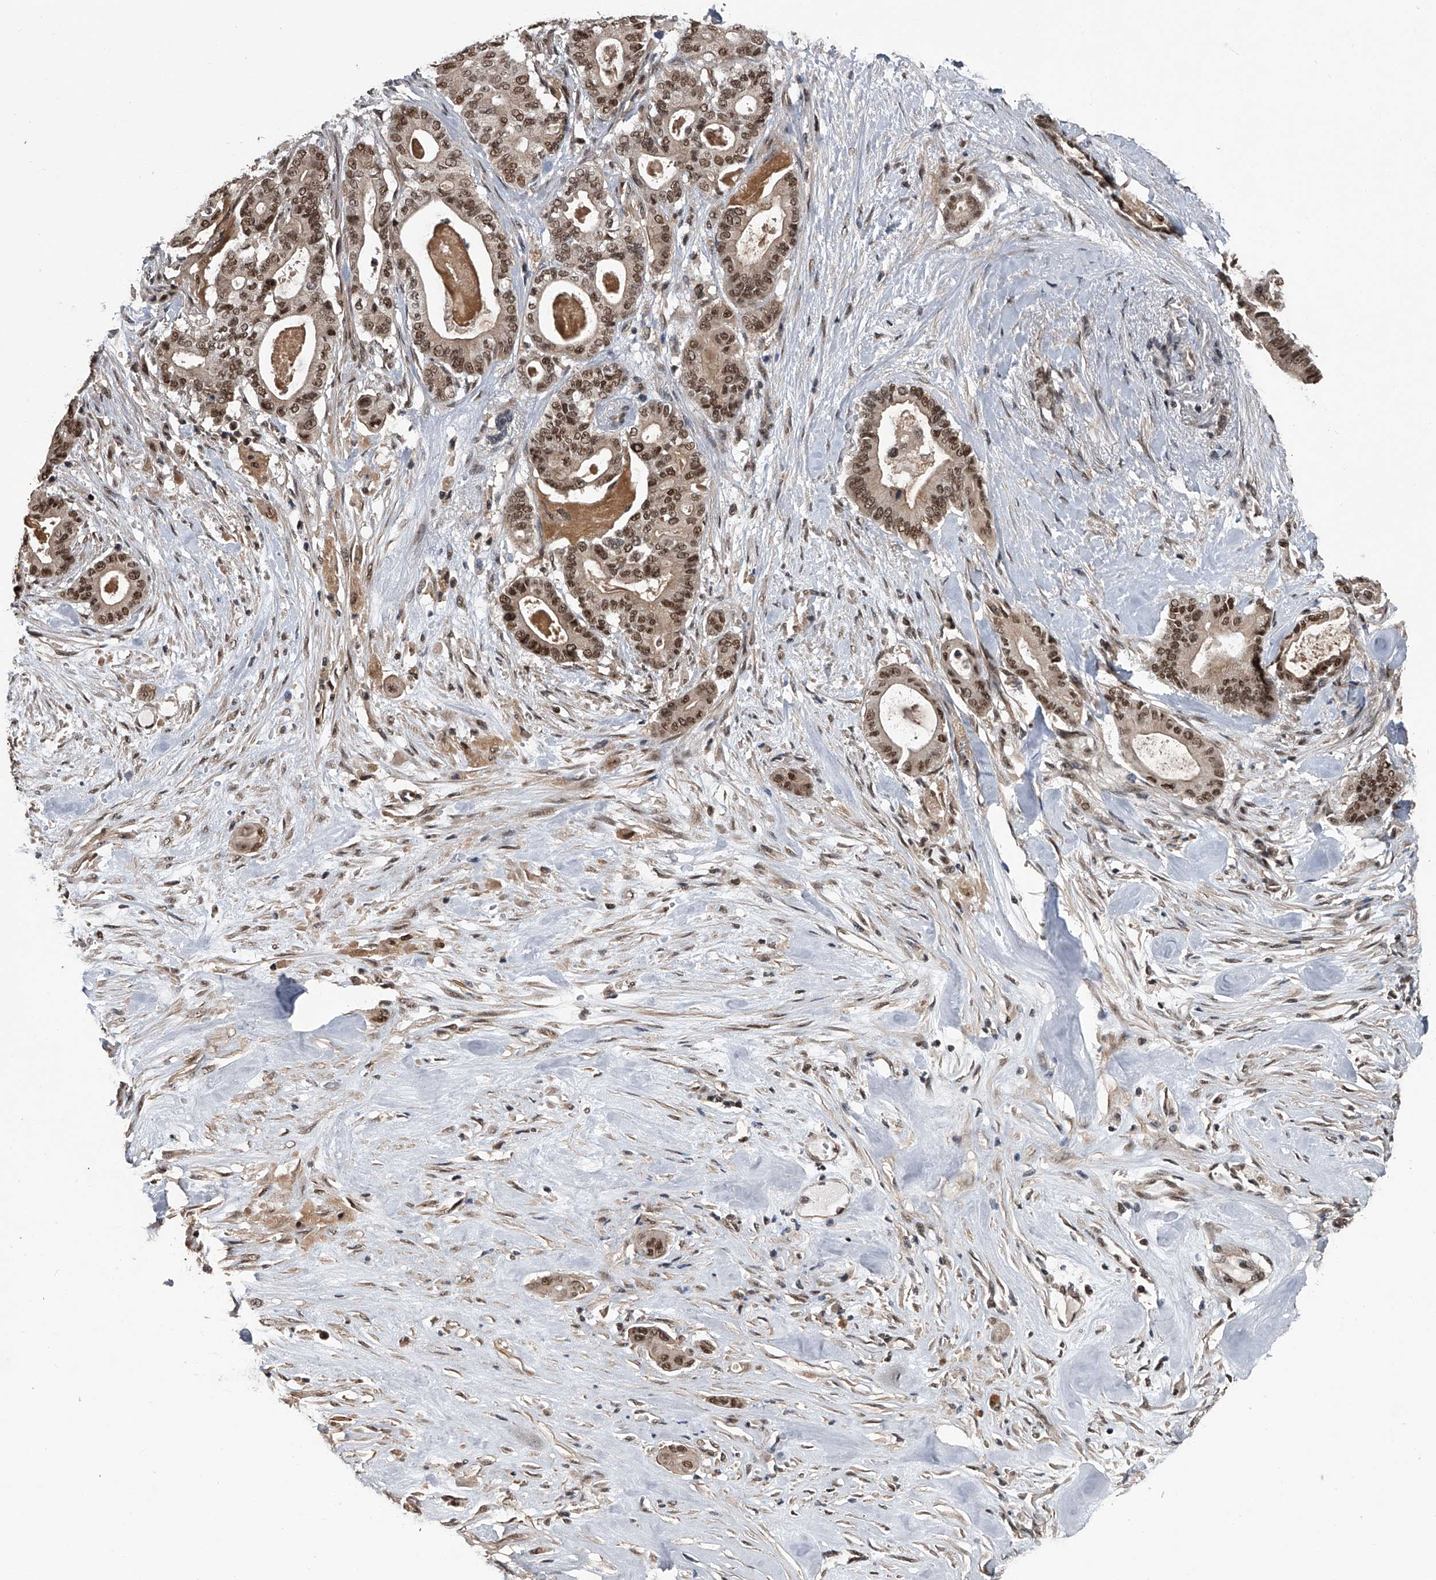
{"staining": {"intensity": "moderate", "quantity": ">75%", "location": "nuclear"}, "tissue": "pancreatic cancer", "cell_type": "Tumor cells", "image_type": "cancer", "snomed": [{"axis": "morphology", "description": "Adenocarcinoma, NOS"}, {"axis": "topography", "description": "Pancreas"}], "caption": "Pancreatic cancer stained with immunohistochemistry (IHC) shows moderate nuclear staining in about >75% of tumor cells.", "gene": "SLC12A8", "patient": {"sex": "male", "age": 63}}